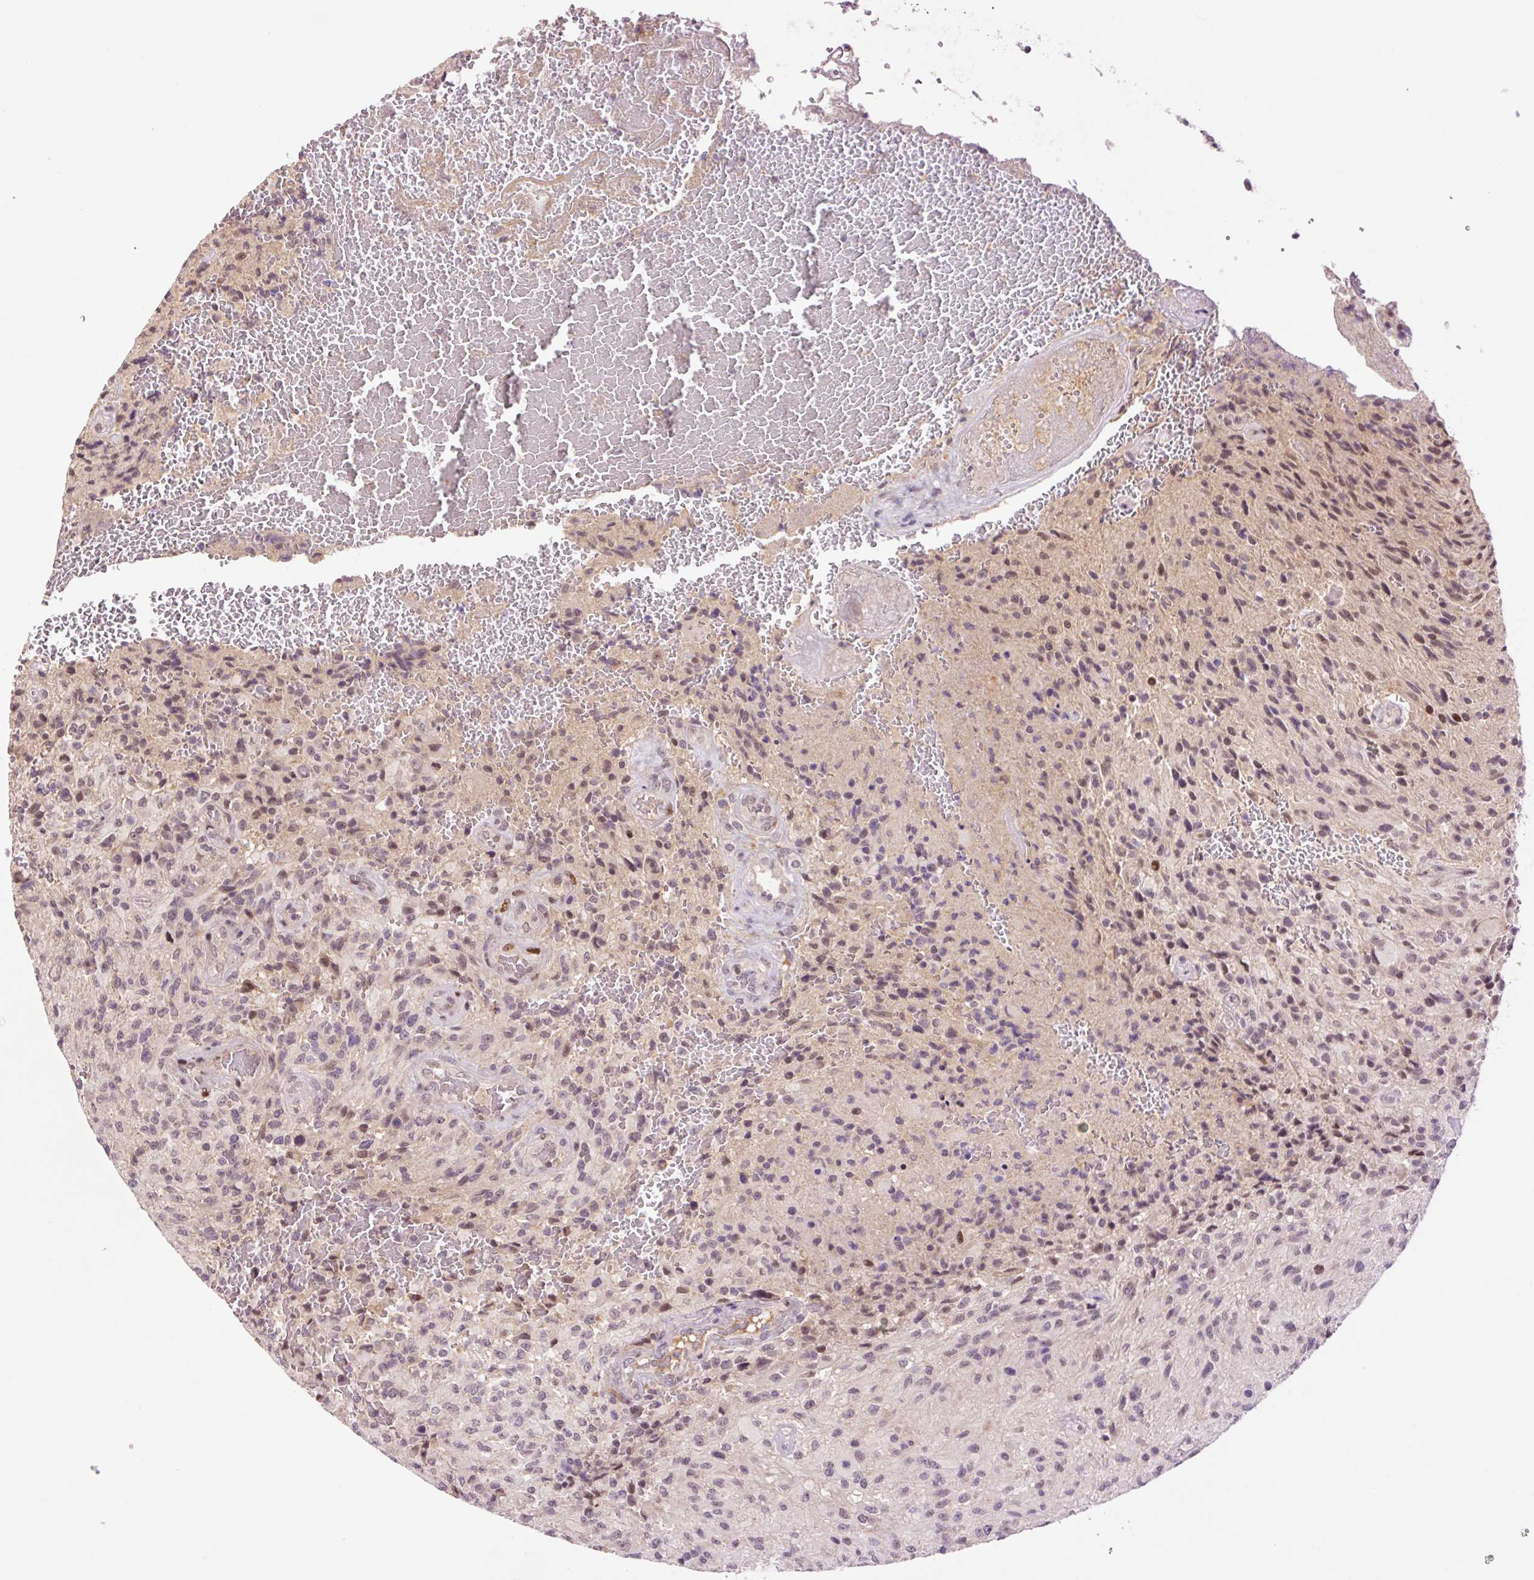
{"staining": {"intensity": "negative", "quantity": "none", "location": "none"}, "tissue": "glioma", "cell_type": "Tumor cells", "image_type": "cancer", "snomed": [{"axis": "morphology", "description": "Normal tissue, NOS"}, {"axis": "morphology", "description": "Glioma, malignant, High grade"}, {"axis": "topography", "description": "Cerebral cortex"}], "caption": "There is no significant expression in tumor cells of glioma. Brightfield microscopy of IHC stained with DAB (3,3'-diaminobenzidine) (brown) and hematoxylin (blue), captured at high magnification.", "gene": "DPPA4", "patient": {"sex": "male", "age": 56}}